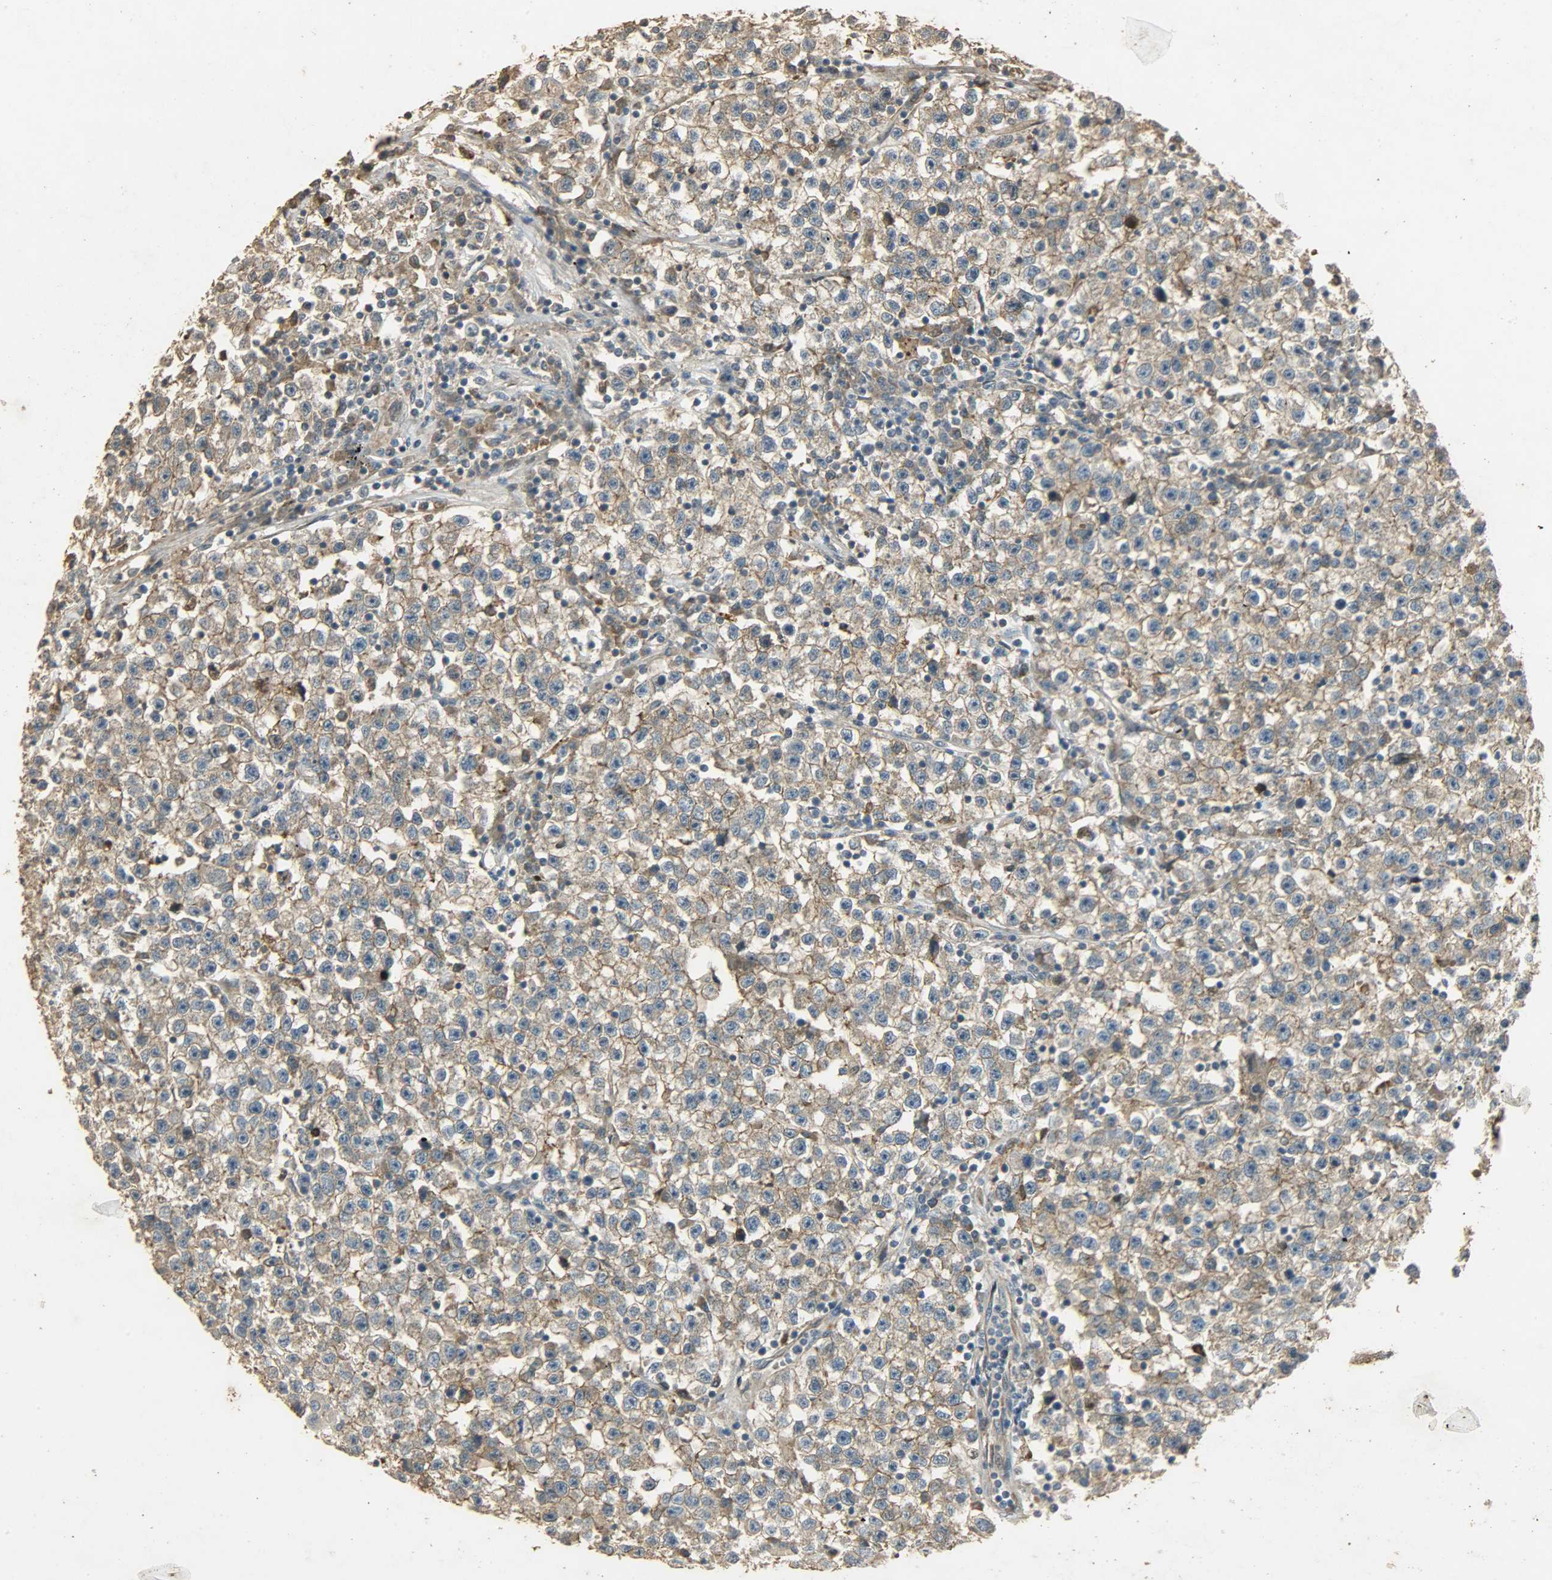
{"staining": {"intensity": "moderate", "quantity": ">75%", "location": "cytoplasmic/membranous"}, "tissue": "testis cancer", "cell_type": "Tumor cells", "image_type": "cancer", "snomed": [{"axis": "morphology", "description": "Seminoma, NOS"}, {"axis": "topography", "description": "Testis"}], "caption": "Human testis cancer (seminoma) stained for a protein (brown) displays moderate cytoplasmic/membranous positive expression in about >75% of tumor cells.", "gene": "ATP2B1", "patient": {"sex": "male", "age": 22}}